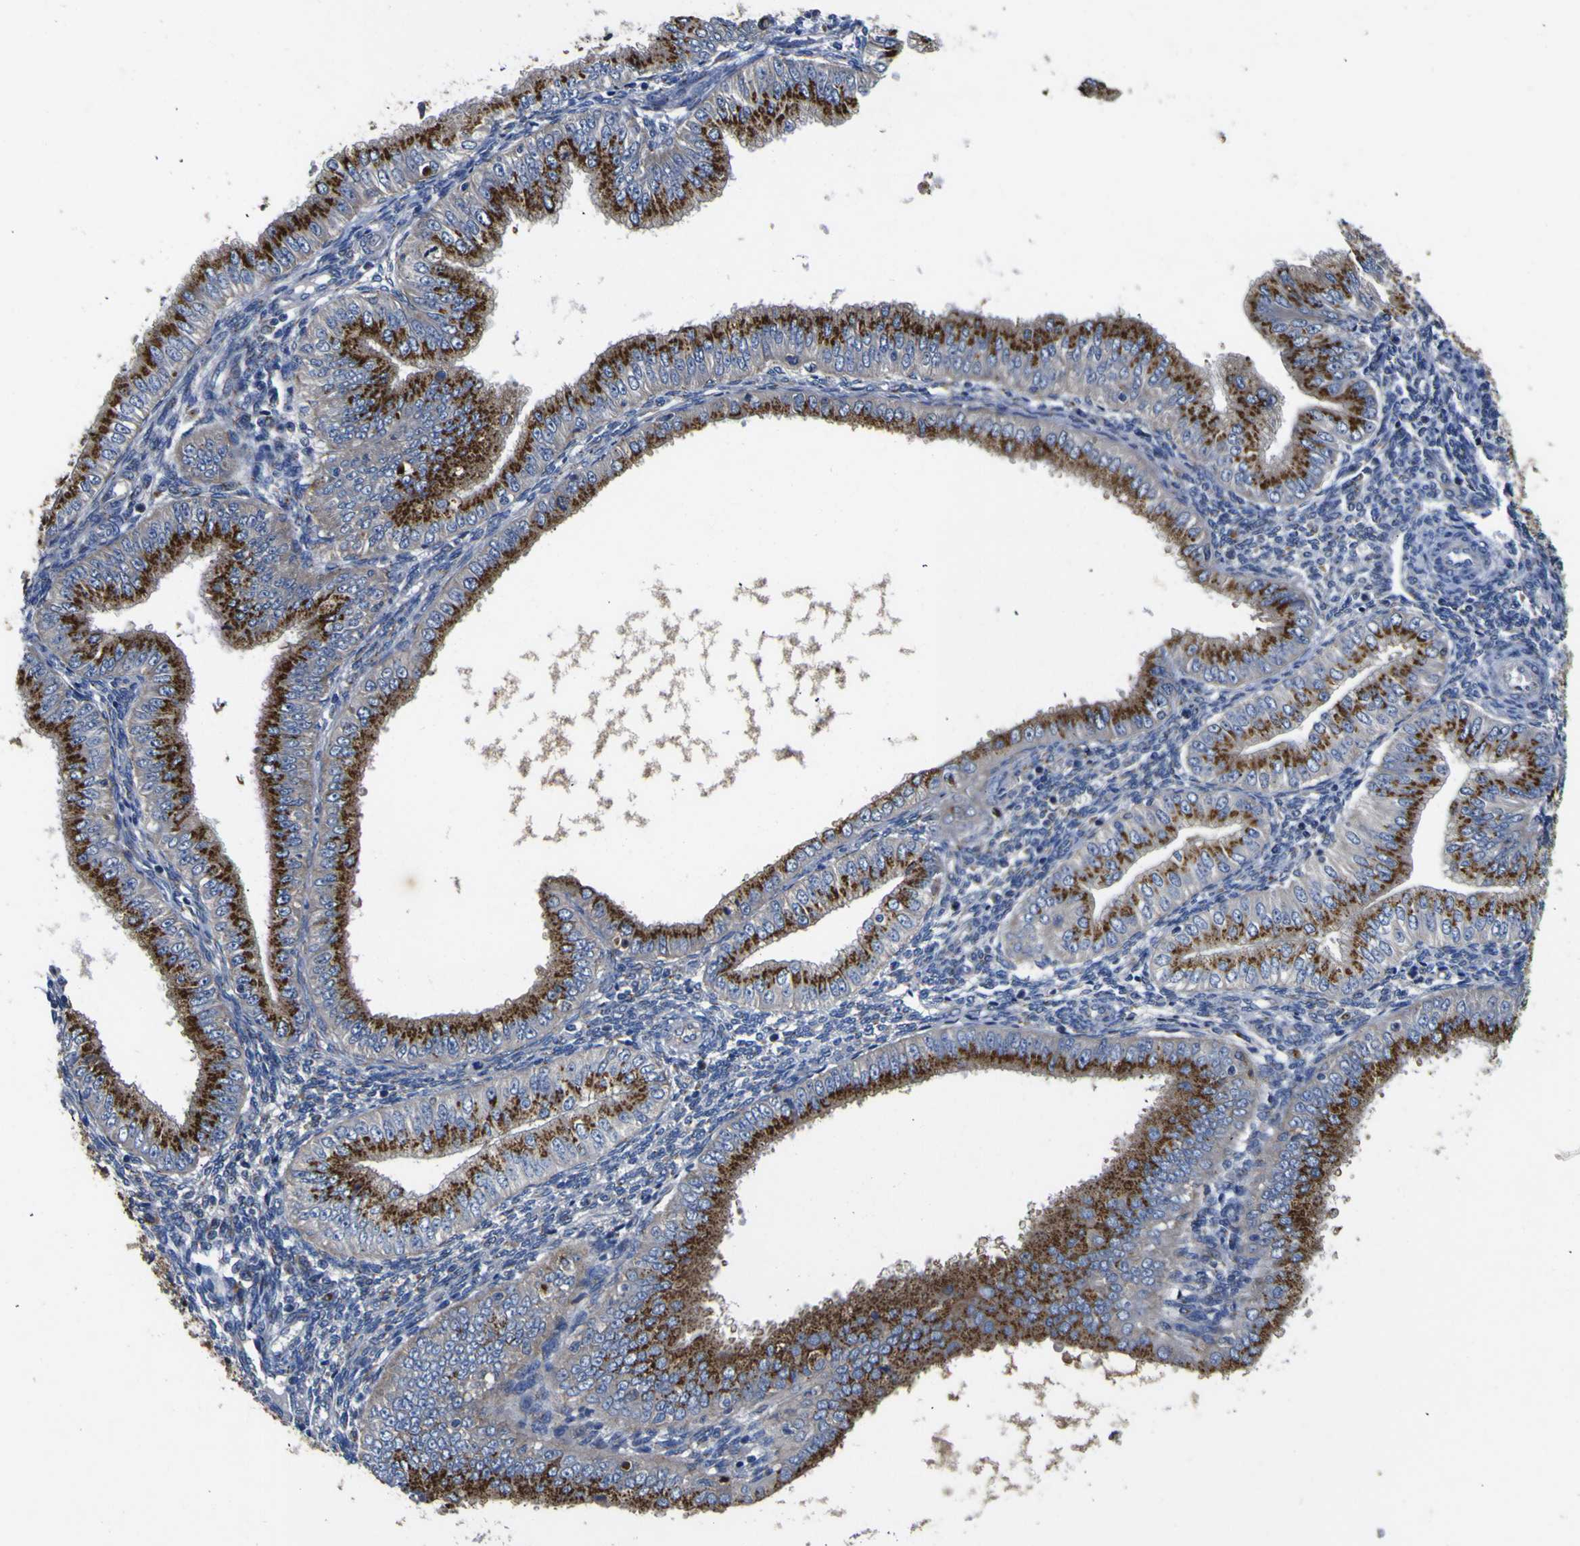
{"staining": {"intensity": "strong", "quantity": ">75%", "location": "cytoplasmic/membranous"}, "tissue": "endometrial cancer", "cell_type": "Tumor cells", "image_type": "cancer", "snomed": [{"axis": "morphology", "description": "Normal tissue, NOS"}, {"axis": "morphology", "description": "Adenocarcinoma, NOS"}, {"axis": "topography", "description": "Endometrium"}], "caption": "Protein expression analysis of human endometrial cancer (adenocarcinoma) reveals strong cytoplasmic/membranous expression in about >75% of tumor cells.", "gene": "COA1", "patient": {"sex": "female", "age": 53}}